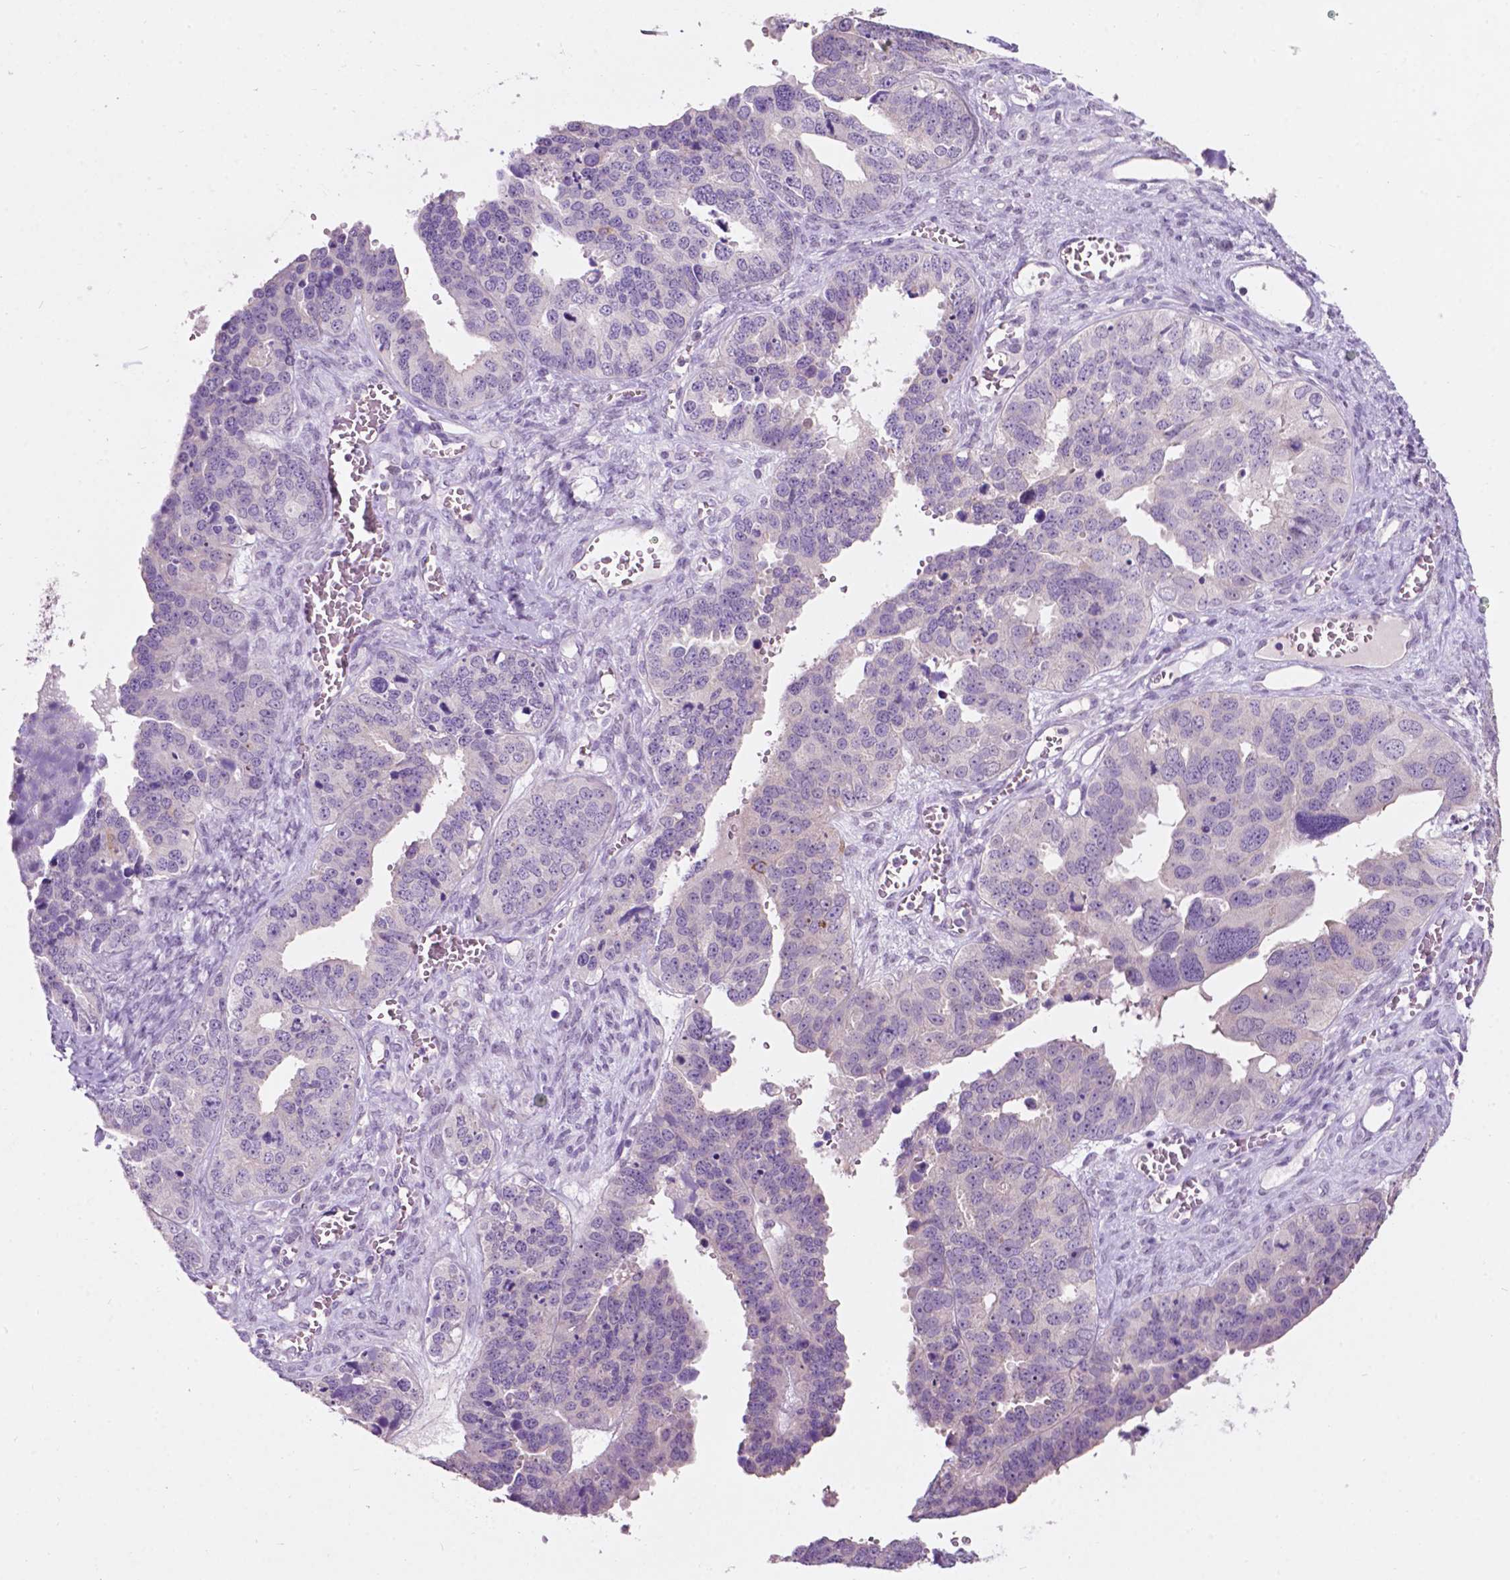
{"staining": {"intensity": "negative", "quantity": "none", "location": "none"}, "tissue": "ovarian cancer", "cell_type": "Tumor cells", "image_type": "cancer", "snomed": [{"axis": "morphology", "description": "Cystadenocarcinoma, serous, NOS"}, {"axis": "topography", "description": "Ovary"}], "caption": "Human ovarian cancer stained for a protein using immunohistochemistry (IHC) exhibits no positivity in tumor cells.", "gene": "TM6SF2", "patient": {"sex": "female", "age": 76}}